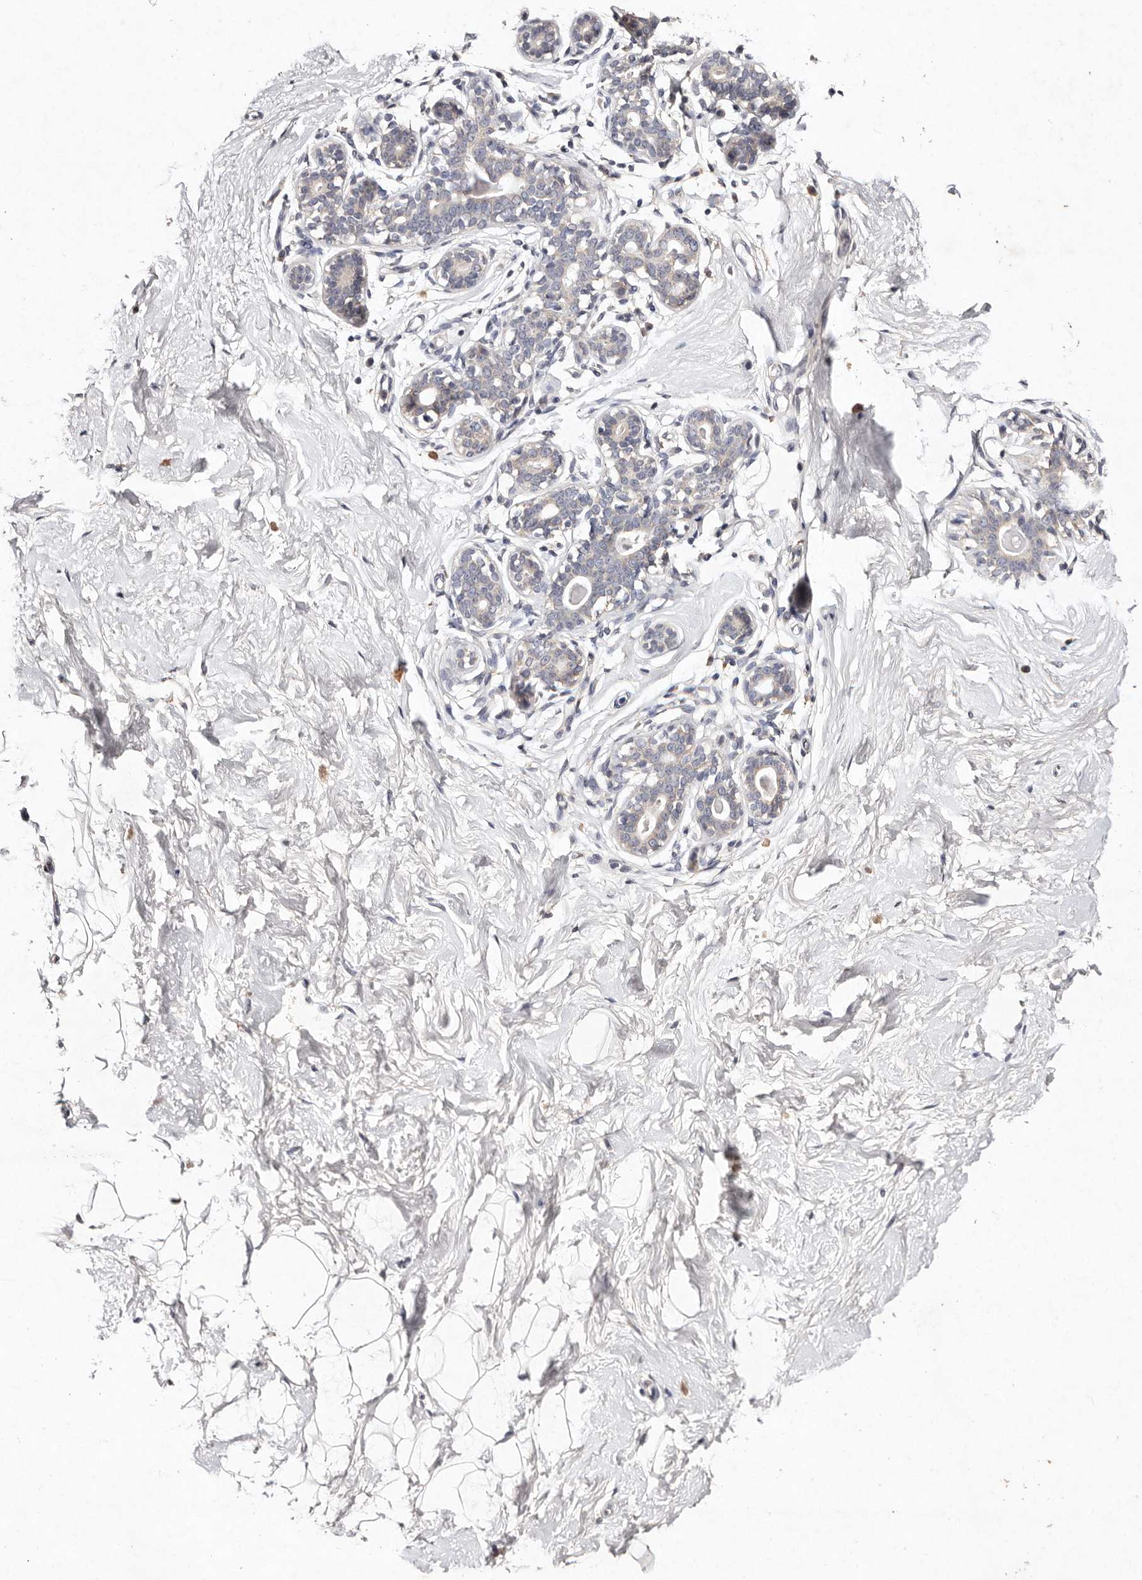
{"staining": {"intensity": "negative", "quantity": "none", "location": "none"}, "tissue": "breast", "cell_type": "Adipocytes", "image_type": "normal", "snomed": [{"axis": "morphology", "description": "Normal tissue, NOS"}, {"axis": "morphology", "description": "Adenoma, NOS"}, {"axis": "topography", "description": "Breast"}], "caption": "IHC photomicrograph of unremarkable breast: human breast stained with DAB exhibits no significant protein expression in adipocytes. (DAB immunohistochemistry with hematoxylin counter stain).", "gene": "TSC2", "patient": {"sex": "female", "age": 23}}